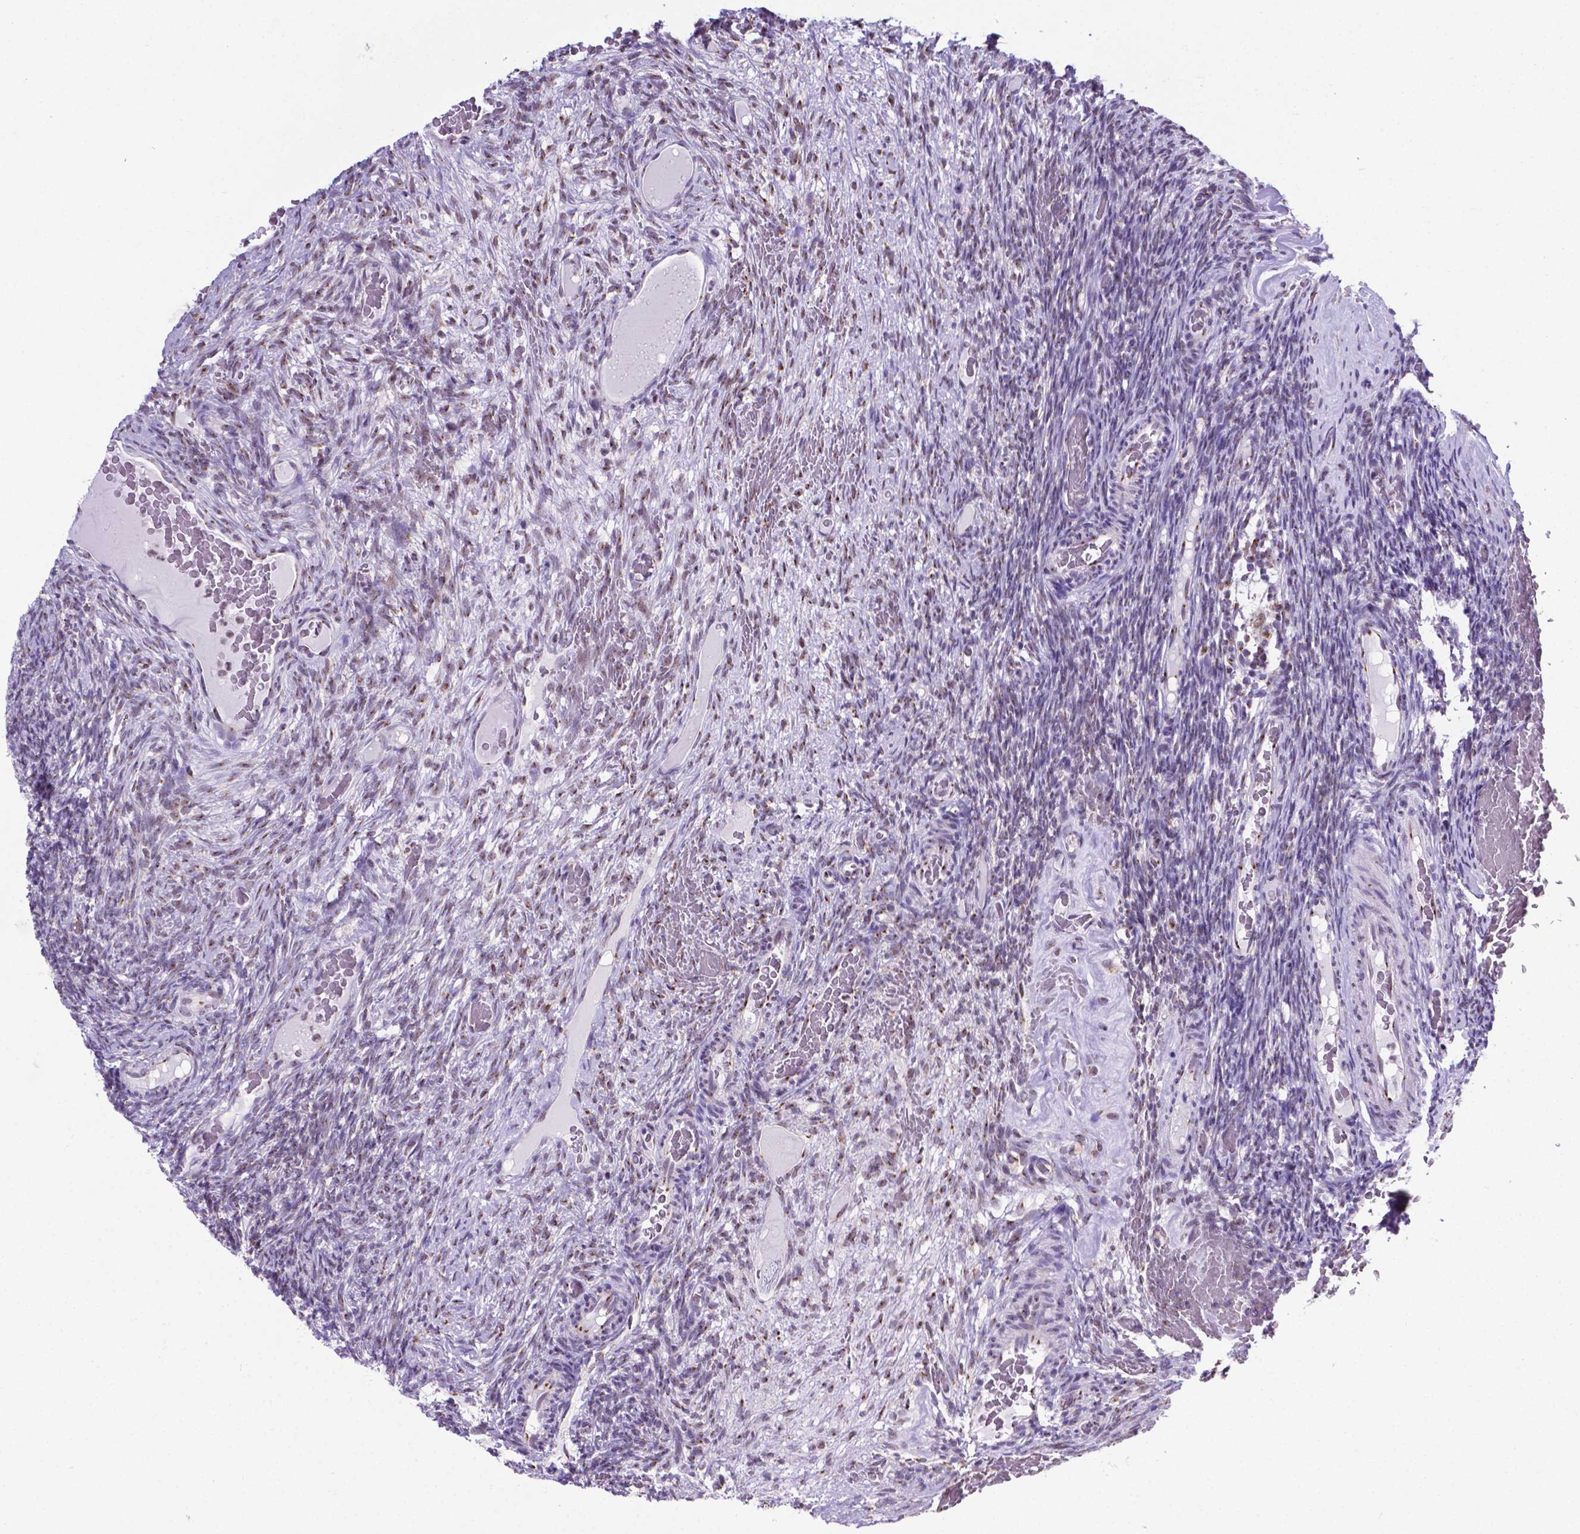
{"staining": {"intensity": "moderate", "quantity": "25%-75%", "location": "cytoplasmic/membranous"}, "tissue": "ovary", "cell_type": "Ovarian stroma cells", "image_type": "normal", "snomed": [{"axis": "morphology", "description": "Normal tissue, NOS"}, {"axis": "topography", "description": "Ovary"}], "caption": "Immunohistochemical staining of normal human ovary shows 25%-75% levels of moderate cytoplasmic/membranous protein staining in approximately 25%-75% of ovarian stroma cells.", "gene": "MRPL10", "patient": {"sex": "female", "age": 34}}